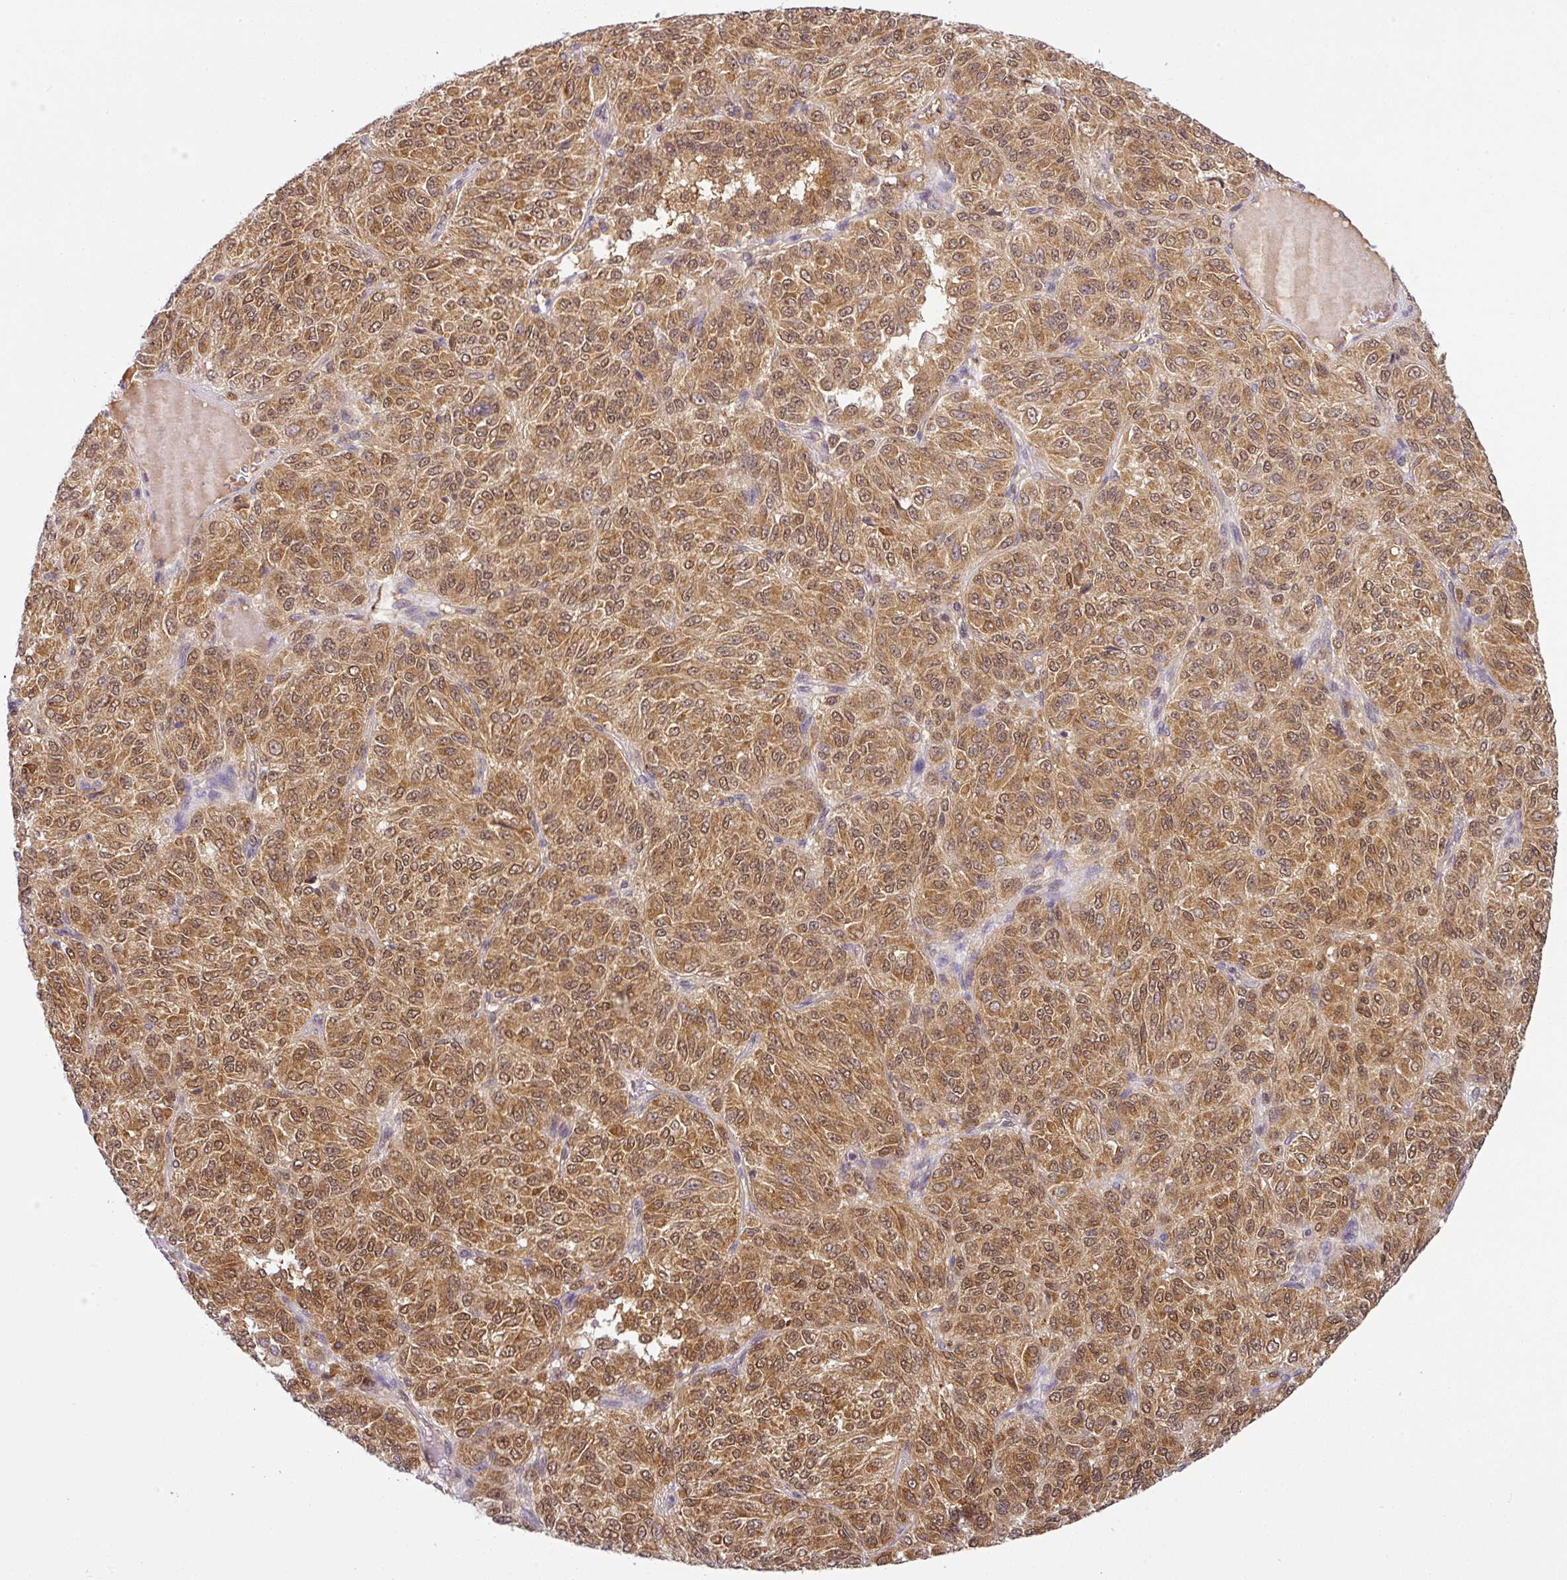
{"staining": {"intensity": "moderate", "quantity": ">75%", "location": "cytoplasmic/membranous,nuclear"}, "tissue": "melanoma", "cell_type": "Tumor cells", "image_type": "cancer", "snomed": [{"axis": "morphology", "description": "Malignant melanoma, Metastatic site"}, {"axis": "topography", "description": "Brain"}], "caption": "A brown stain highlights moderate cytoplasmic/membranous and nuclear staining of a protein in melanoma tumor cells.", "gene": "NDUFB2", "patient": {"sex": "female", "age": 56}}